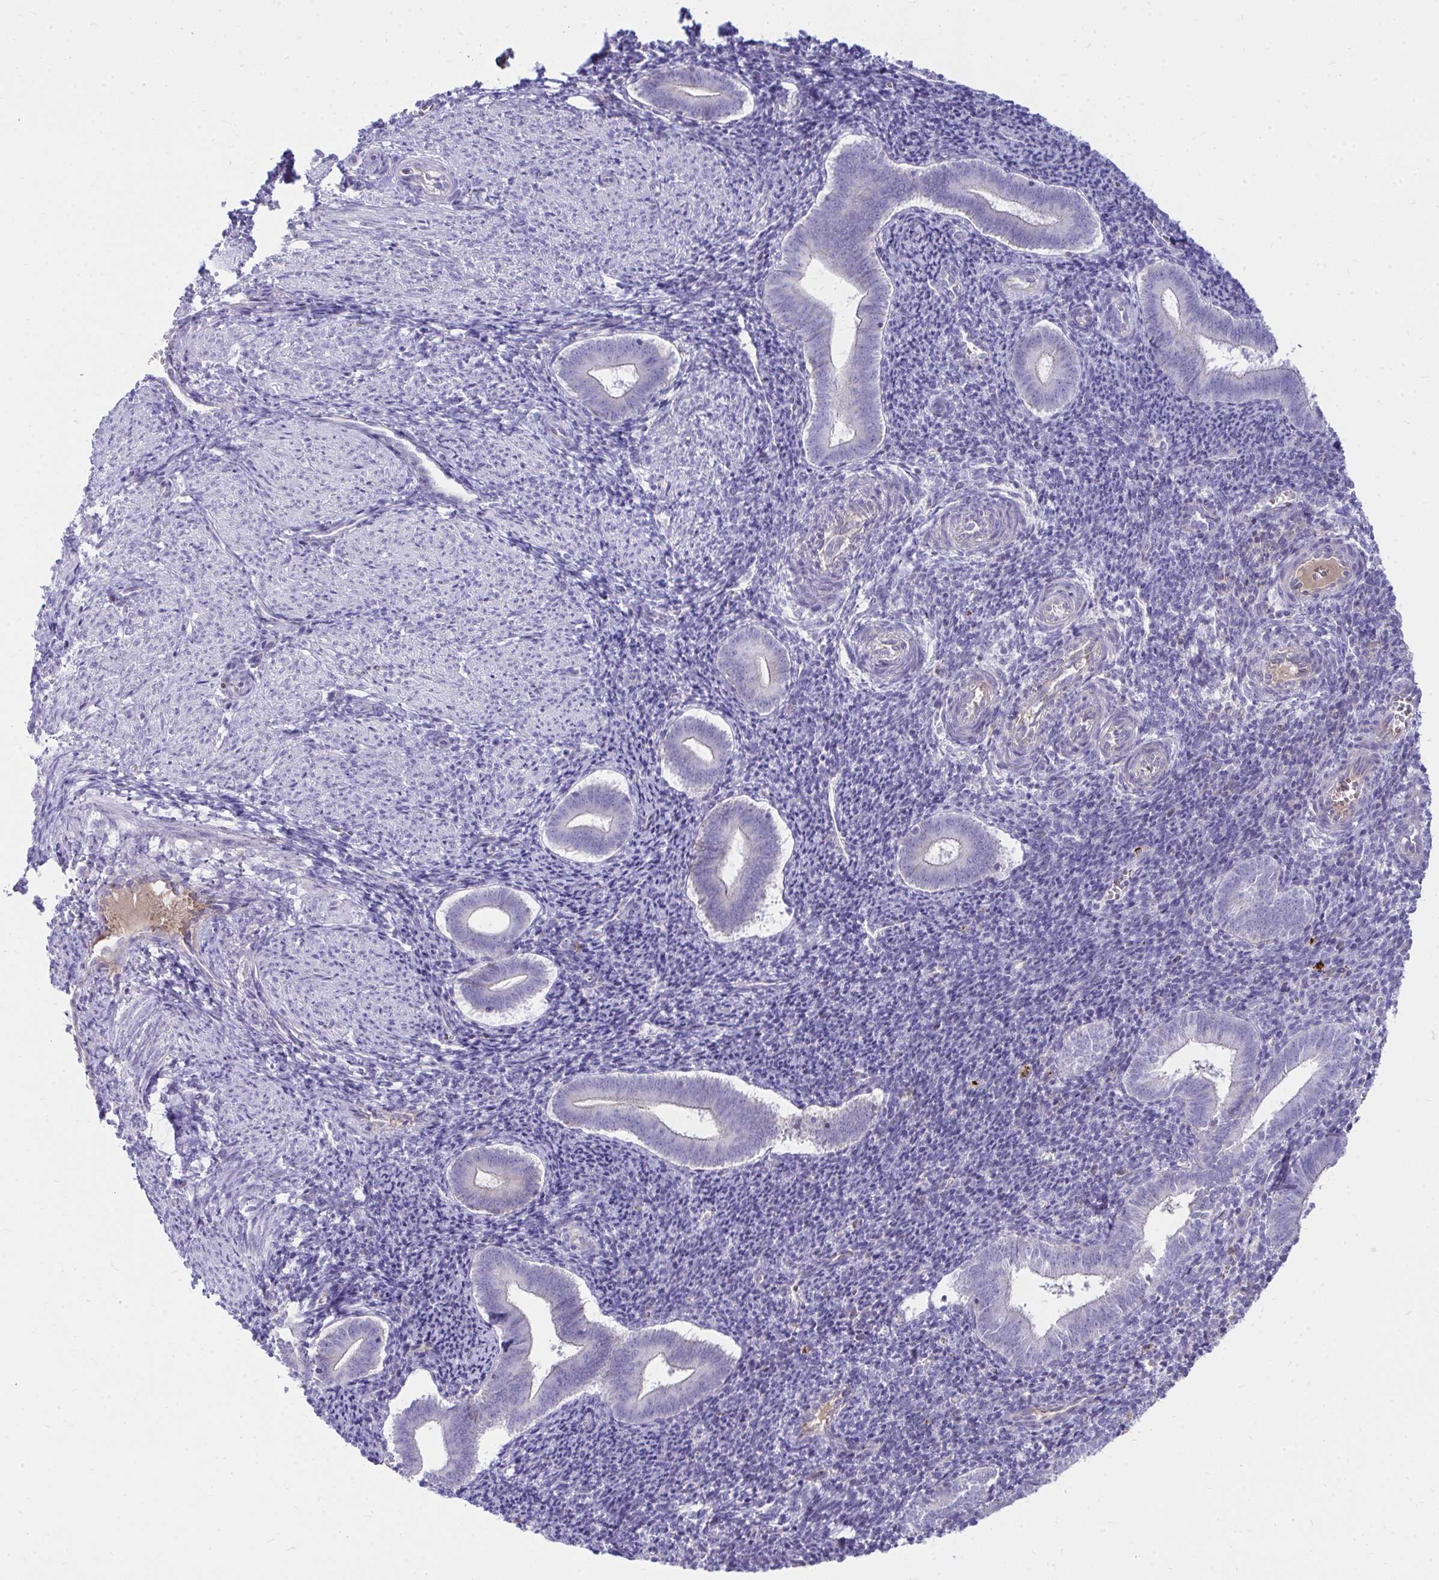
{"staining": {"intensity": "negative", "quantity": "none", "location": "none"}, "tissue": "endometrium", "cell_type": "Cells in endometrial stroma", "image_type": "normal", "snomed": [{"axis": "morphology", "description": "Normal tissue, NOS"}, {"axis": "topography", "description": "Endometrium"}], "caption": "There is no significant positivity in cells in endometrial stroma of endometrium. Nuclei are stained in blue.", "gene": "LRRC36", "patient": {"sex": "female", "age": 25}}